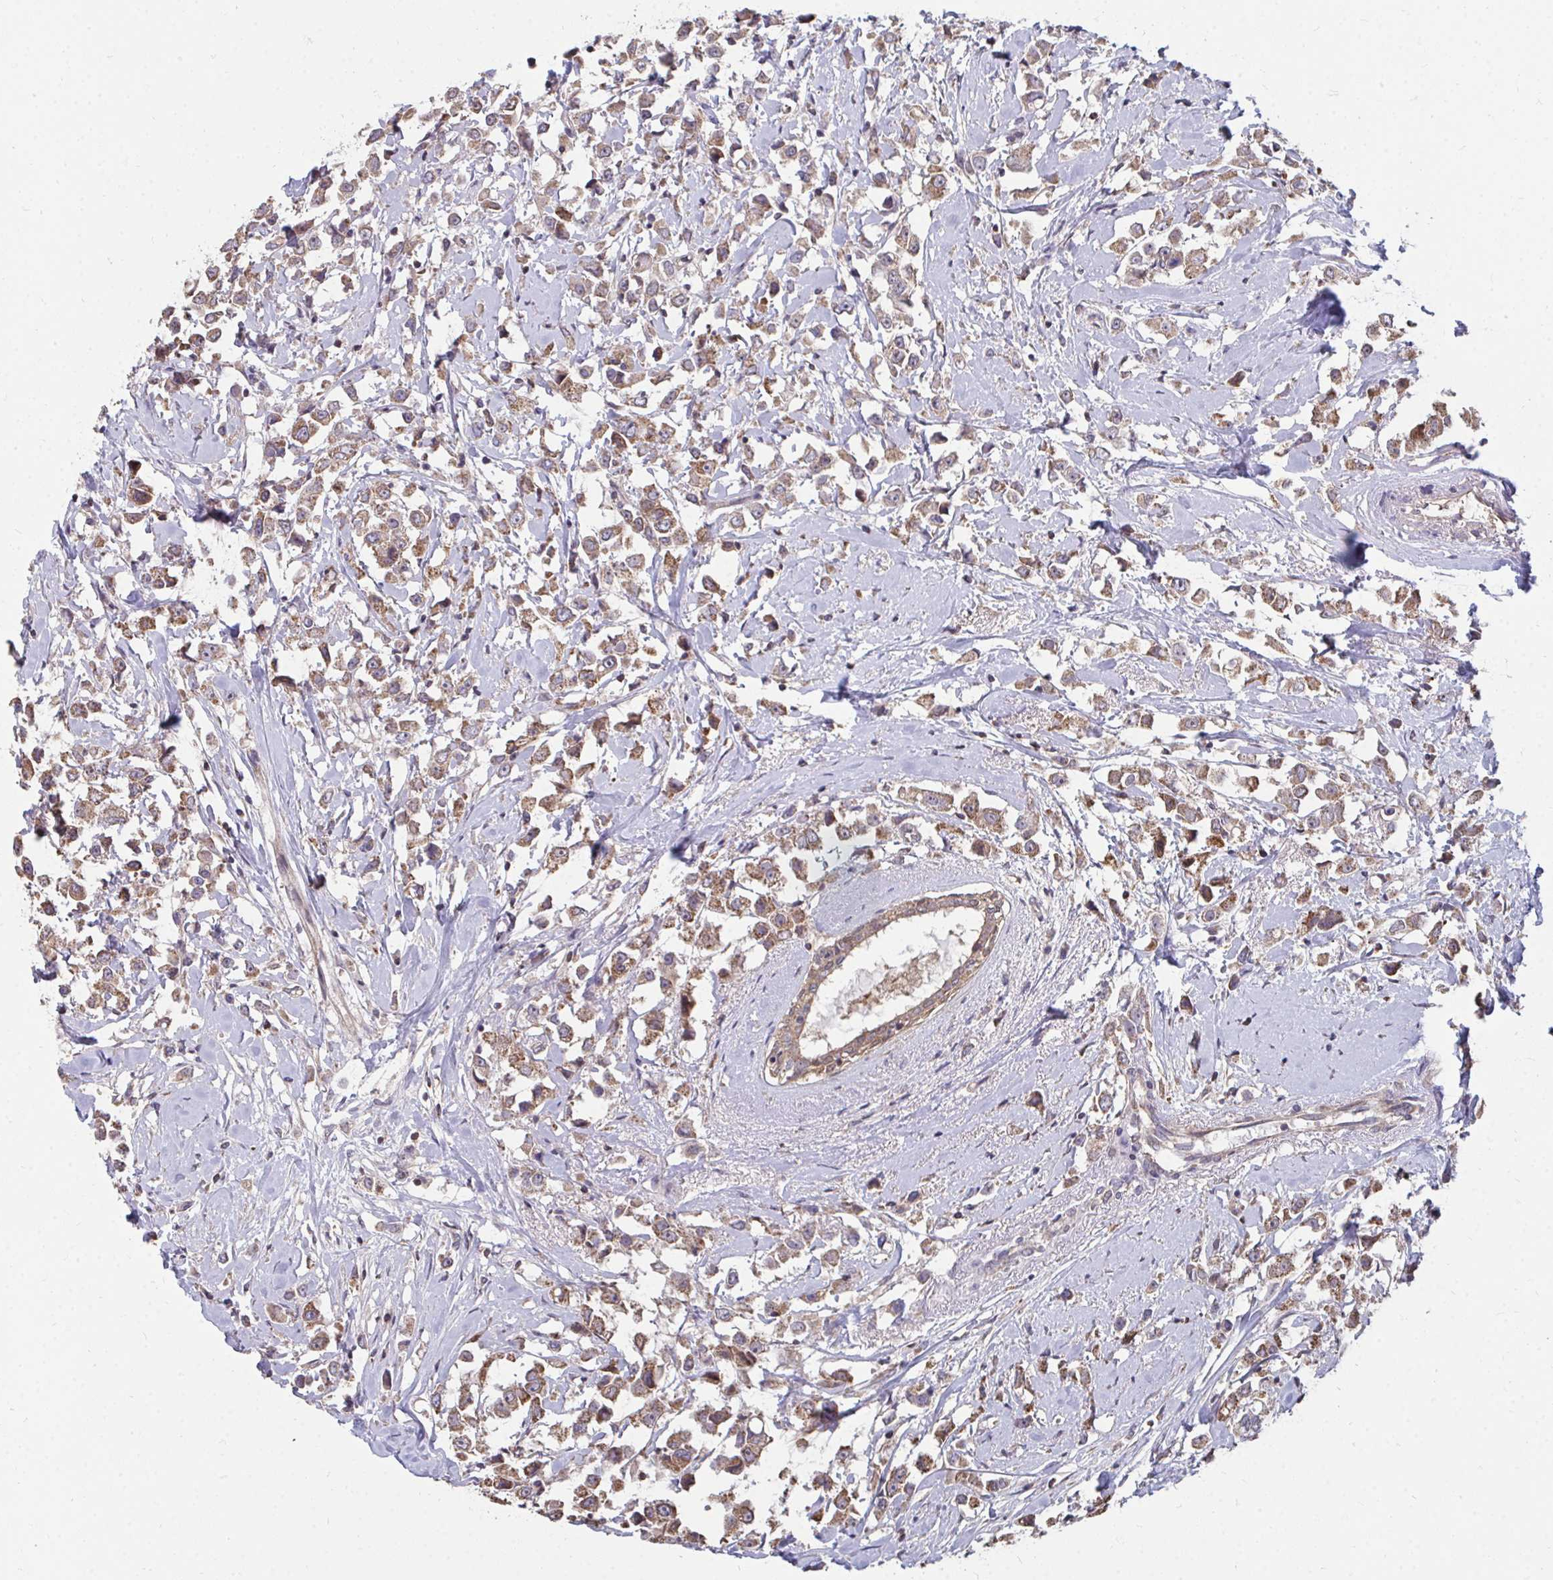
{"staining": {"intensity": "moderate", "quantity": ">75%", "location": "cytoplasmic/membranous"}, "tissue": "breast cancer", "cell_type": "Tumor cells", "image_type": "cancer", "snomed": [{"axis": "morphology", "description": "Duct carcinoma"}, {"axis": "topography", "description": "Breast"}], "caption": "Tumor cells exhibit medium levels of moderate cytoplasmic/membranous expression in about >75% of cells in human breast intraductal carcinoma.", "gene": "DNAJA2", "patient": {"sex": "female", "age": 61}}